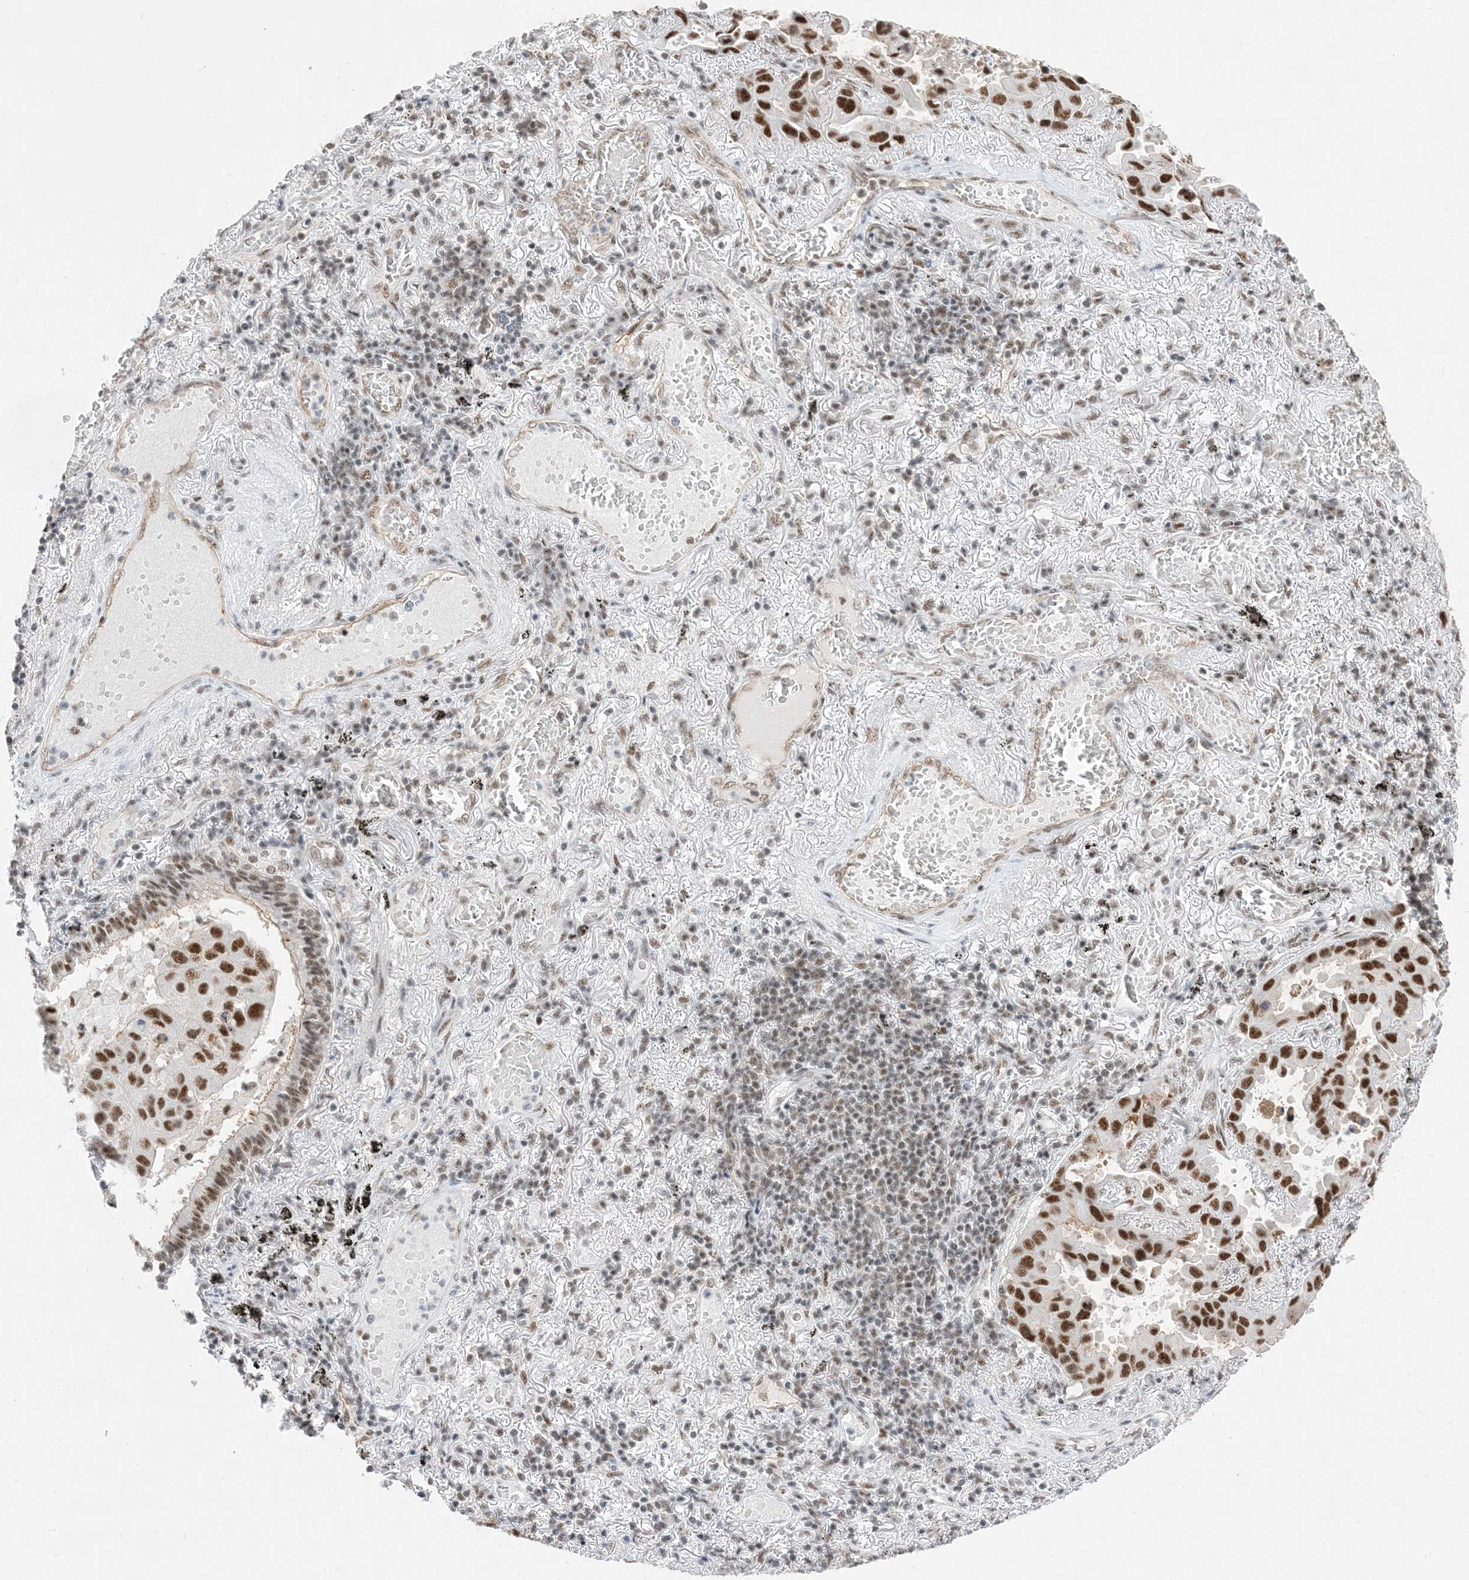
{"staining": {"intensity": "strong", "quantity": ">75%", "location": "nuclear"}, "tissue": "lung cancer", "cell_type": "Tumor cells", "image_type": "cancer", "snomed": [{"axis": "morphology", "description": "Adenocarcinoma, NOS"}, {"axis": "topography", "description": "Lung"}], "caption": "A brown stain highlights strong nuclear expression of a protein in human lung cancer (adenocarcinoma) tumor cells. (brown staining indicates protein expression, while blue staining denotes nuclei).", "gene": "SF3A3", "patient": {"sex": "male", "age": 64}}